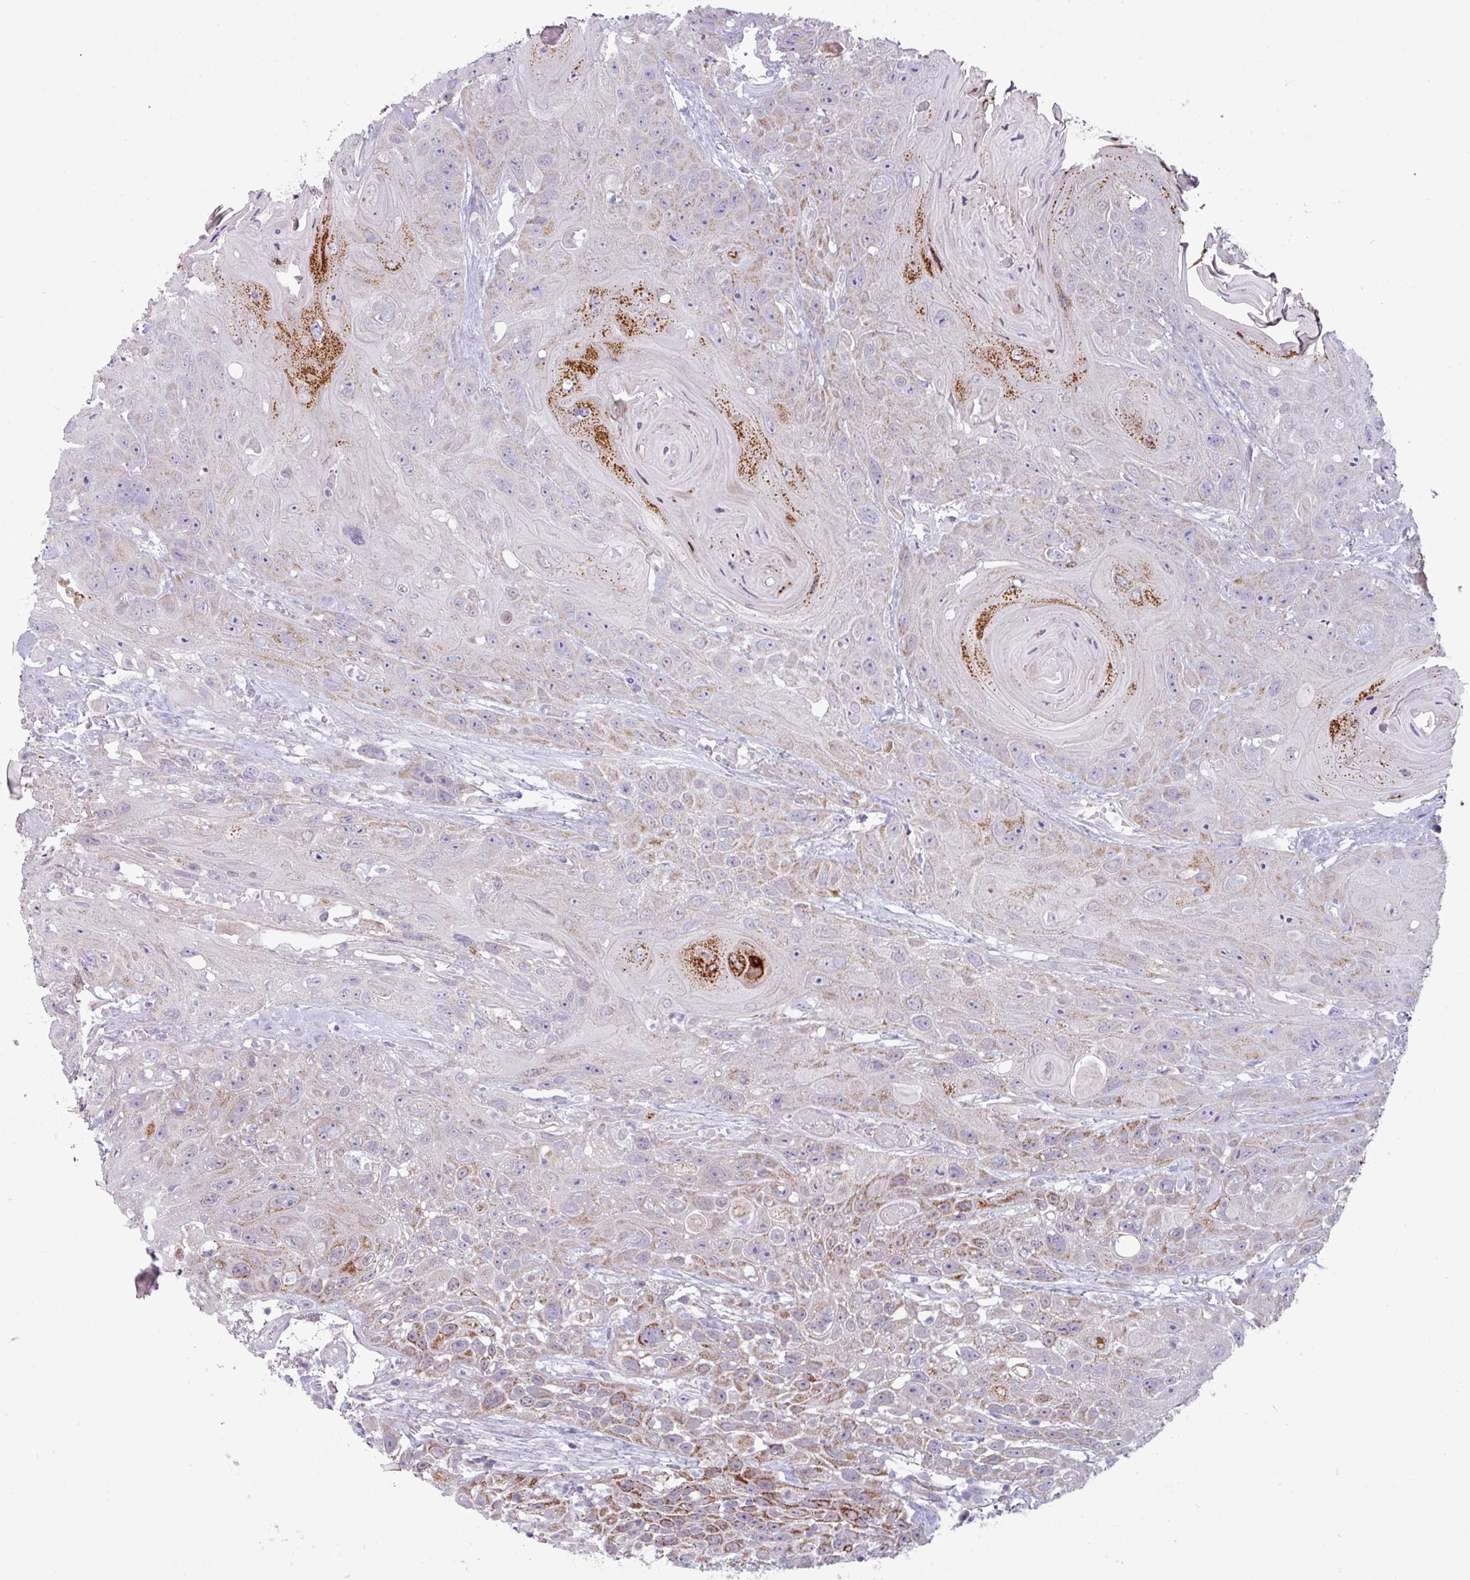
{"staining": {"intensity": "moderate", "quantity": "25%-75%", "location": "cytoplasmic/membranous"}, "tissue": "head and neck cancer", "cell_type": "Tumor cells", "image_type": "cancer", "snomed": [{"axis": "morphology", "description": "Squamous cell carcinoma, NOS"}, {"axis": "topography", "description": "Head-Neck"}], "caption": "Tumor cells display moderate cytoplasmic/membranous expression in approximately 25%-75% of cells in head and neck cancer. (Stains: DAB in brown, nuclei in blue, Microscopy: brightfield microscopy at high magnification).", "gene": "ZNF615", "patient": {"sex": "female", "age": 59}}